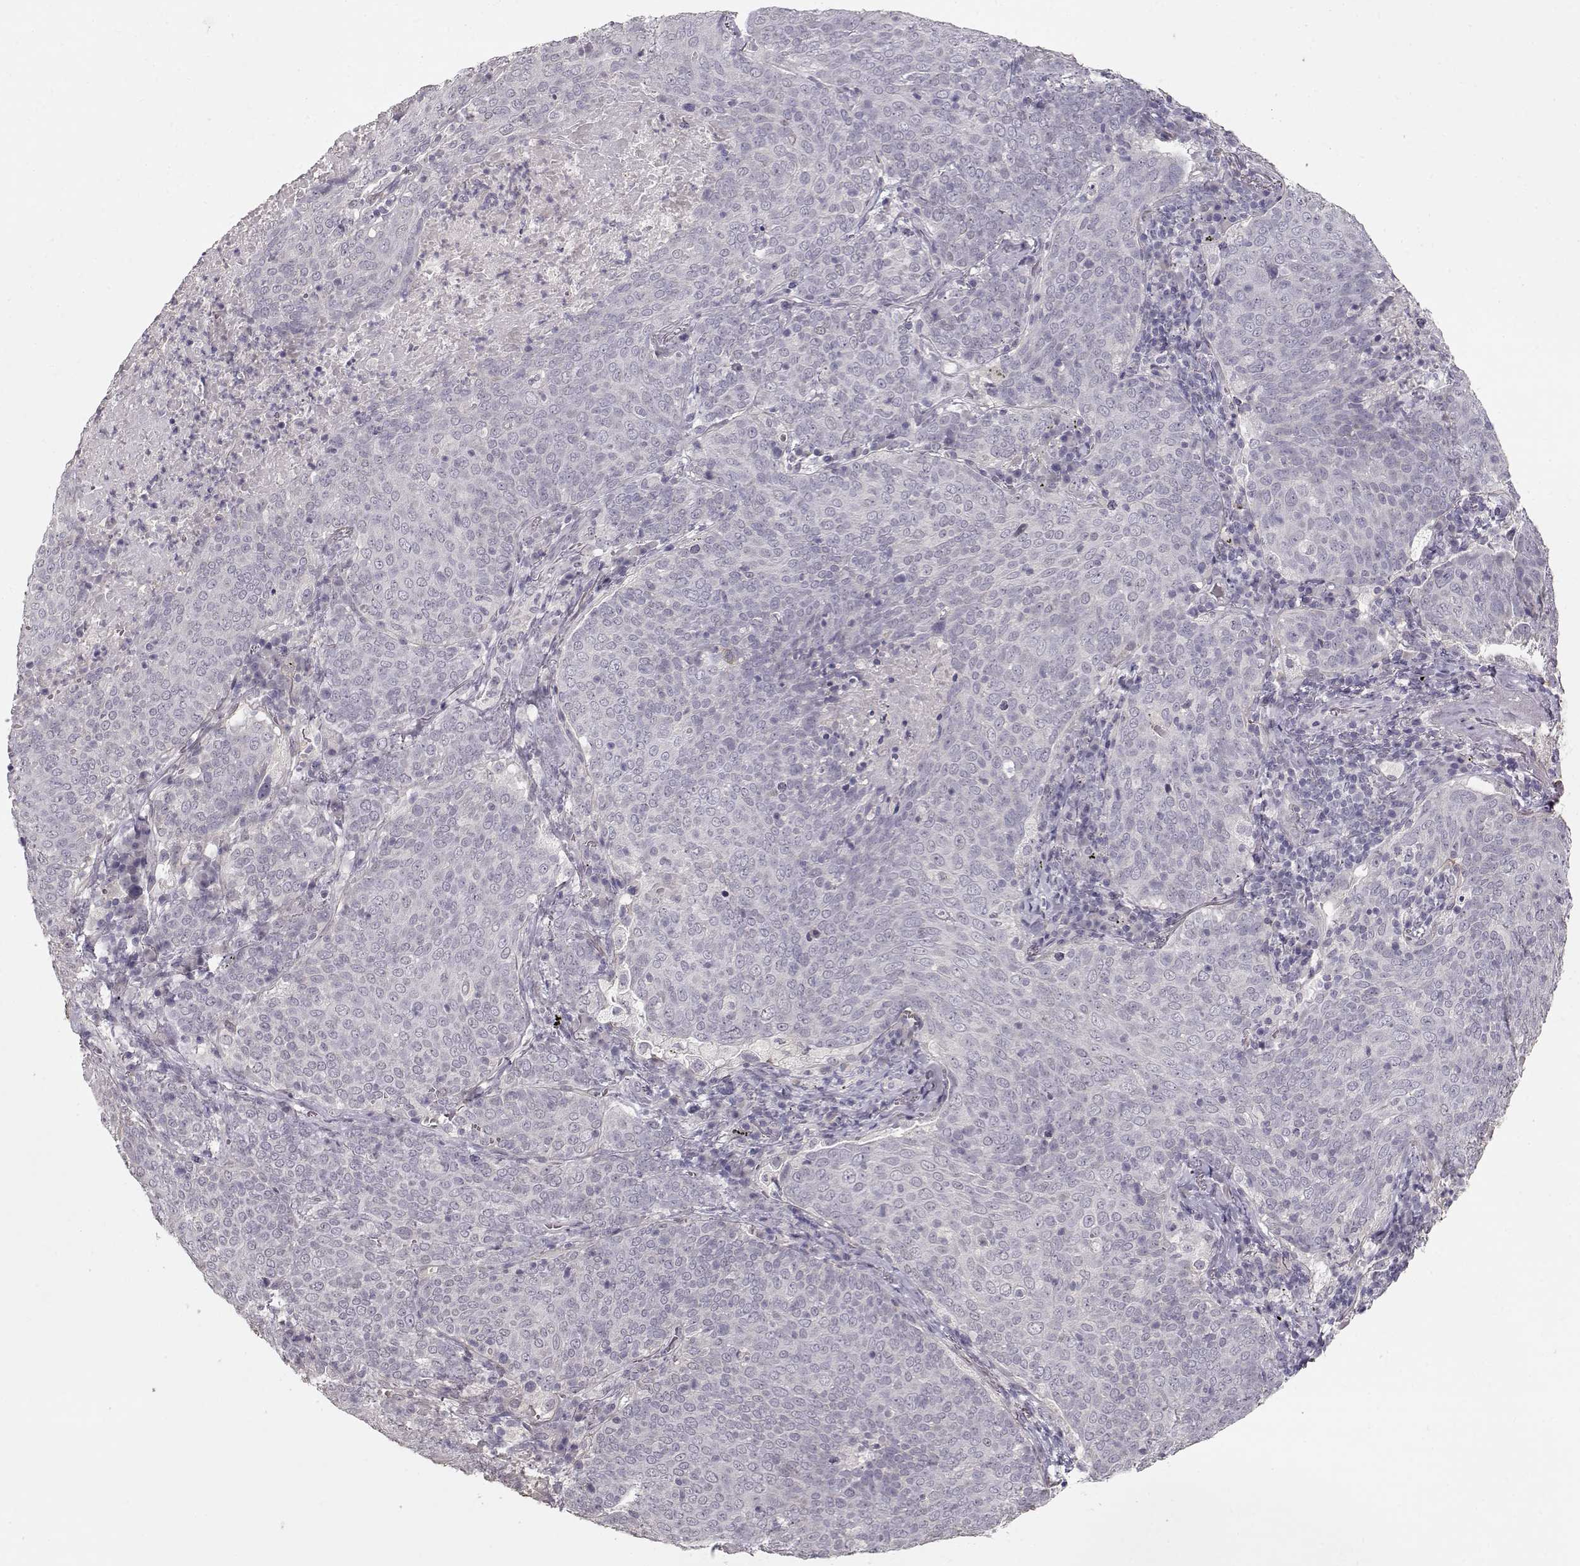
{"staining": {"intensity": "negative", "quantity": "none", "location": "none"}, "tissue": "lung cancer", "cell_type": "Tumor cells", "image_type": "cancer", "snomed": [{"axis": "morphology", "description": "Squamous cell carcinoma, NOS"}, {"axis": "topography", "description": "Lung"}], "caption": "Immunohistochemical staining of lung cancer demonstrates no significant positivity in tumor cells.", "gene": "LAMA5", "patient": {"sex": "male", "age": 82}}